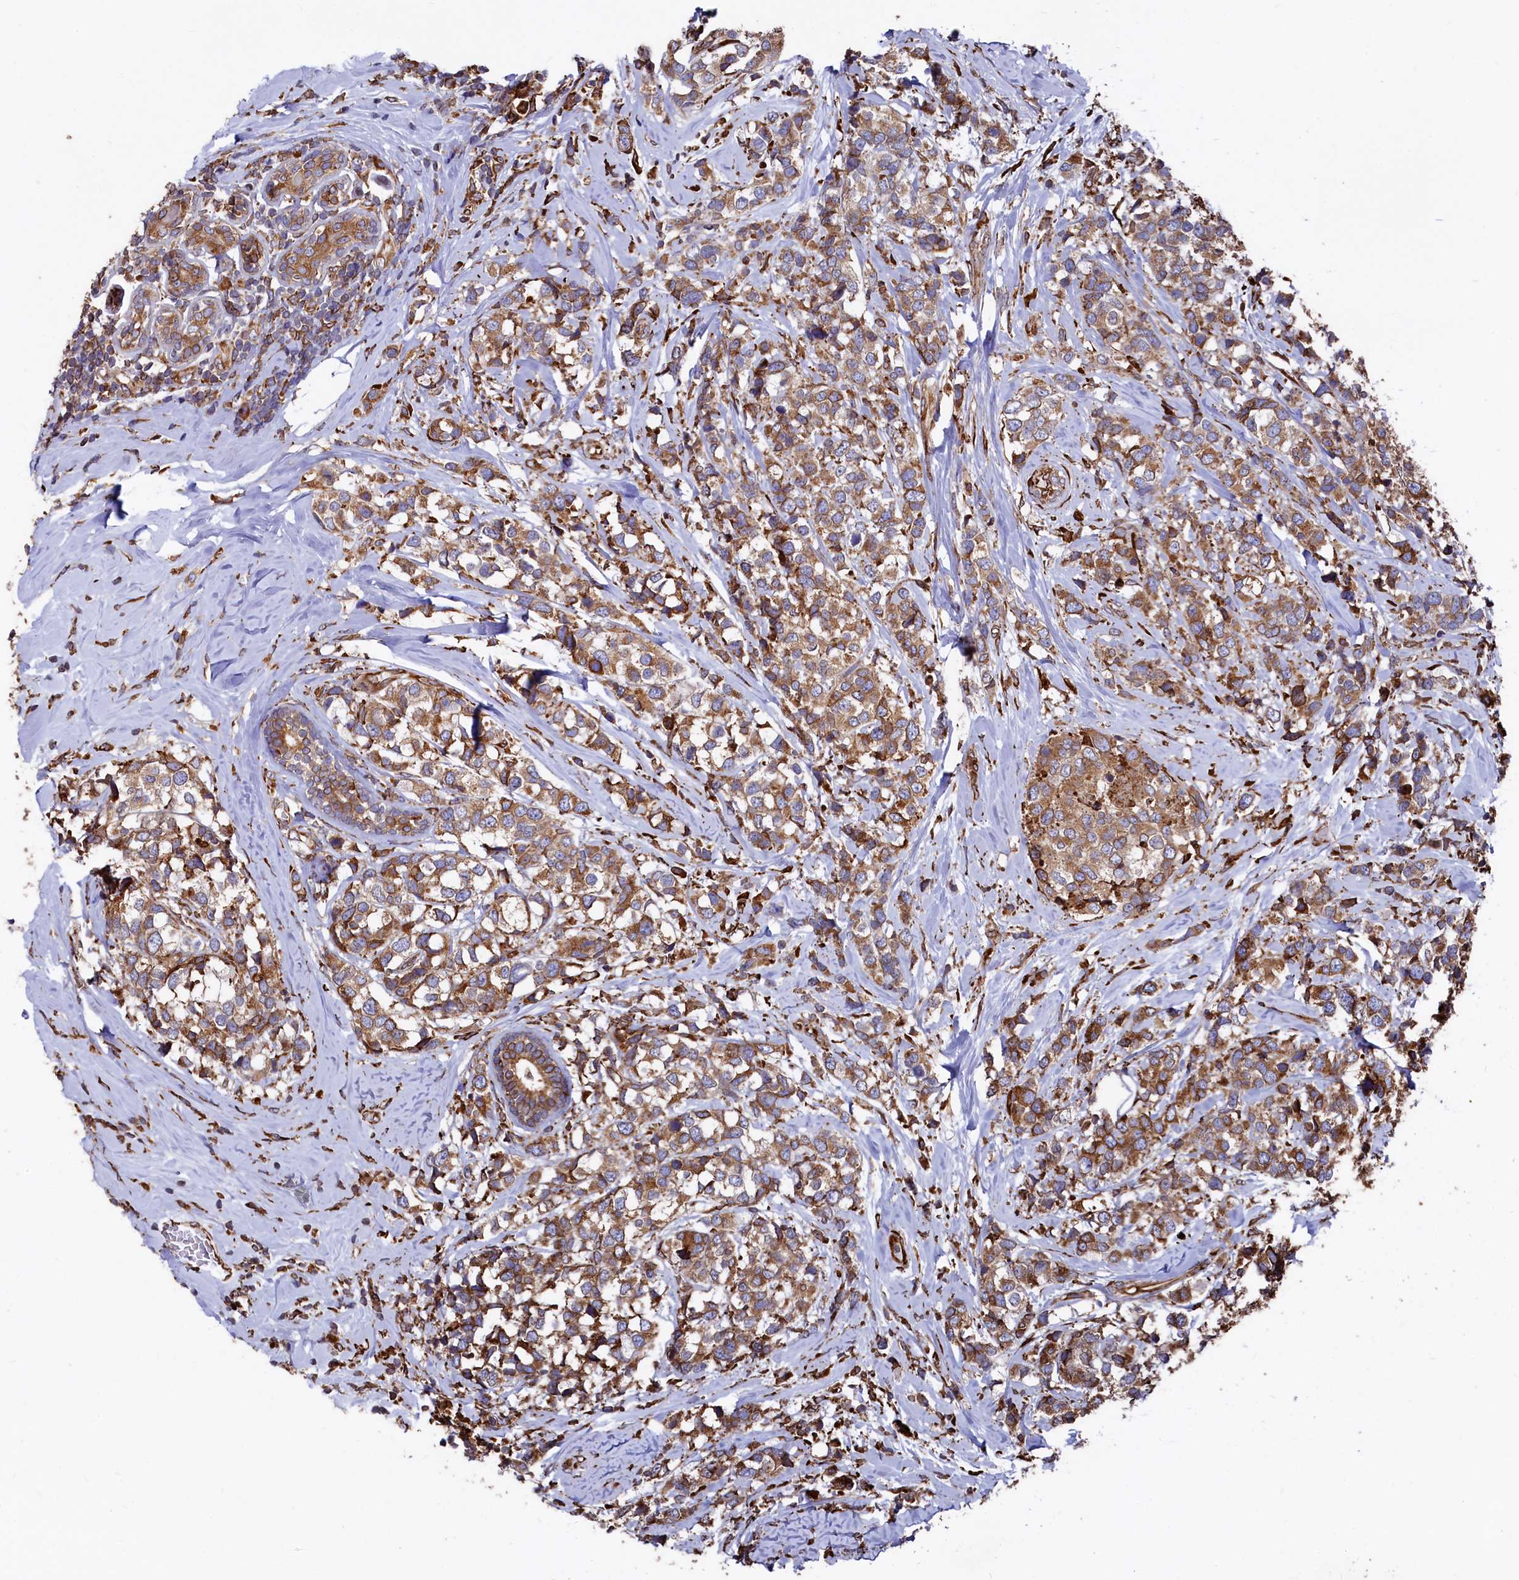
{"staining": {"intensity": "strong", "quantity": ">75%", "location": "cytoplasmic/membranous"}, "tissue": "breast cancer", "cell_type": "Tumor cells", "image_type": "cancer", "snomed": [{"axis": "morphology", "description": "Lobular carcinoma"}, {"axis": "topography", "description": "Breast"}], "caption": "There is high levels of strong cytoplasmic/membranous positivity in tumor cells of breast cancer (lobular carcinoma), as demonstrated by immunohistochemical staining (brown color).", "gene": "NEURL1B", "patient": {"sex": "female", "age": 59}}